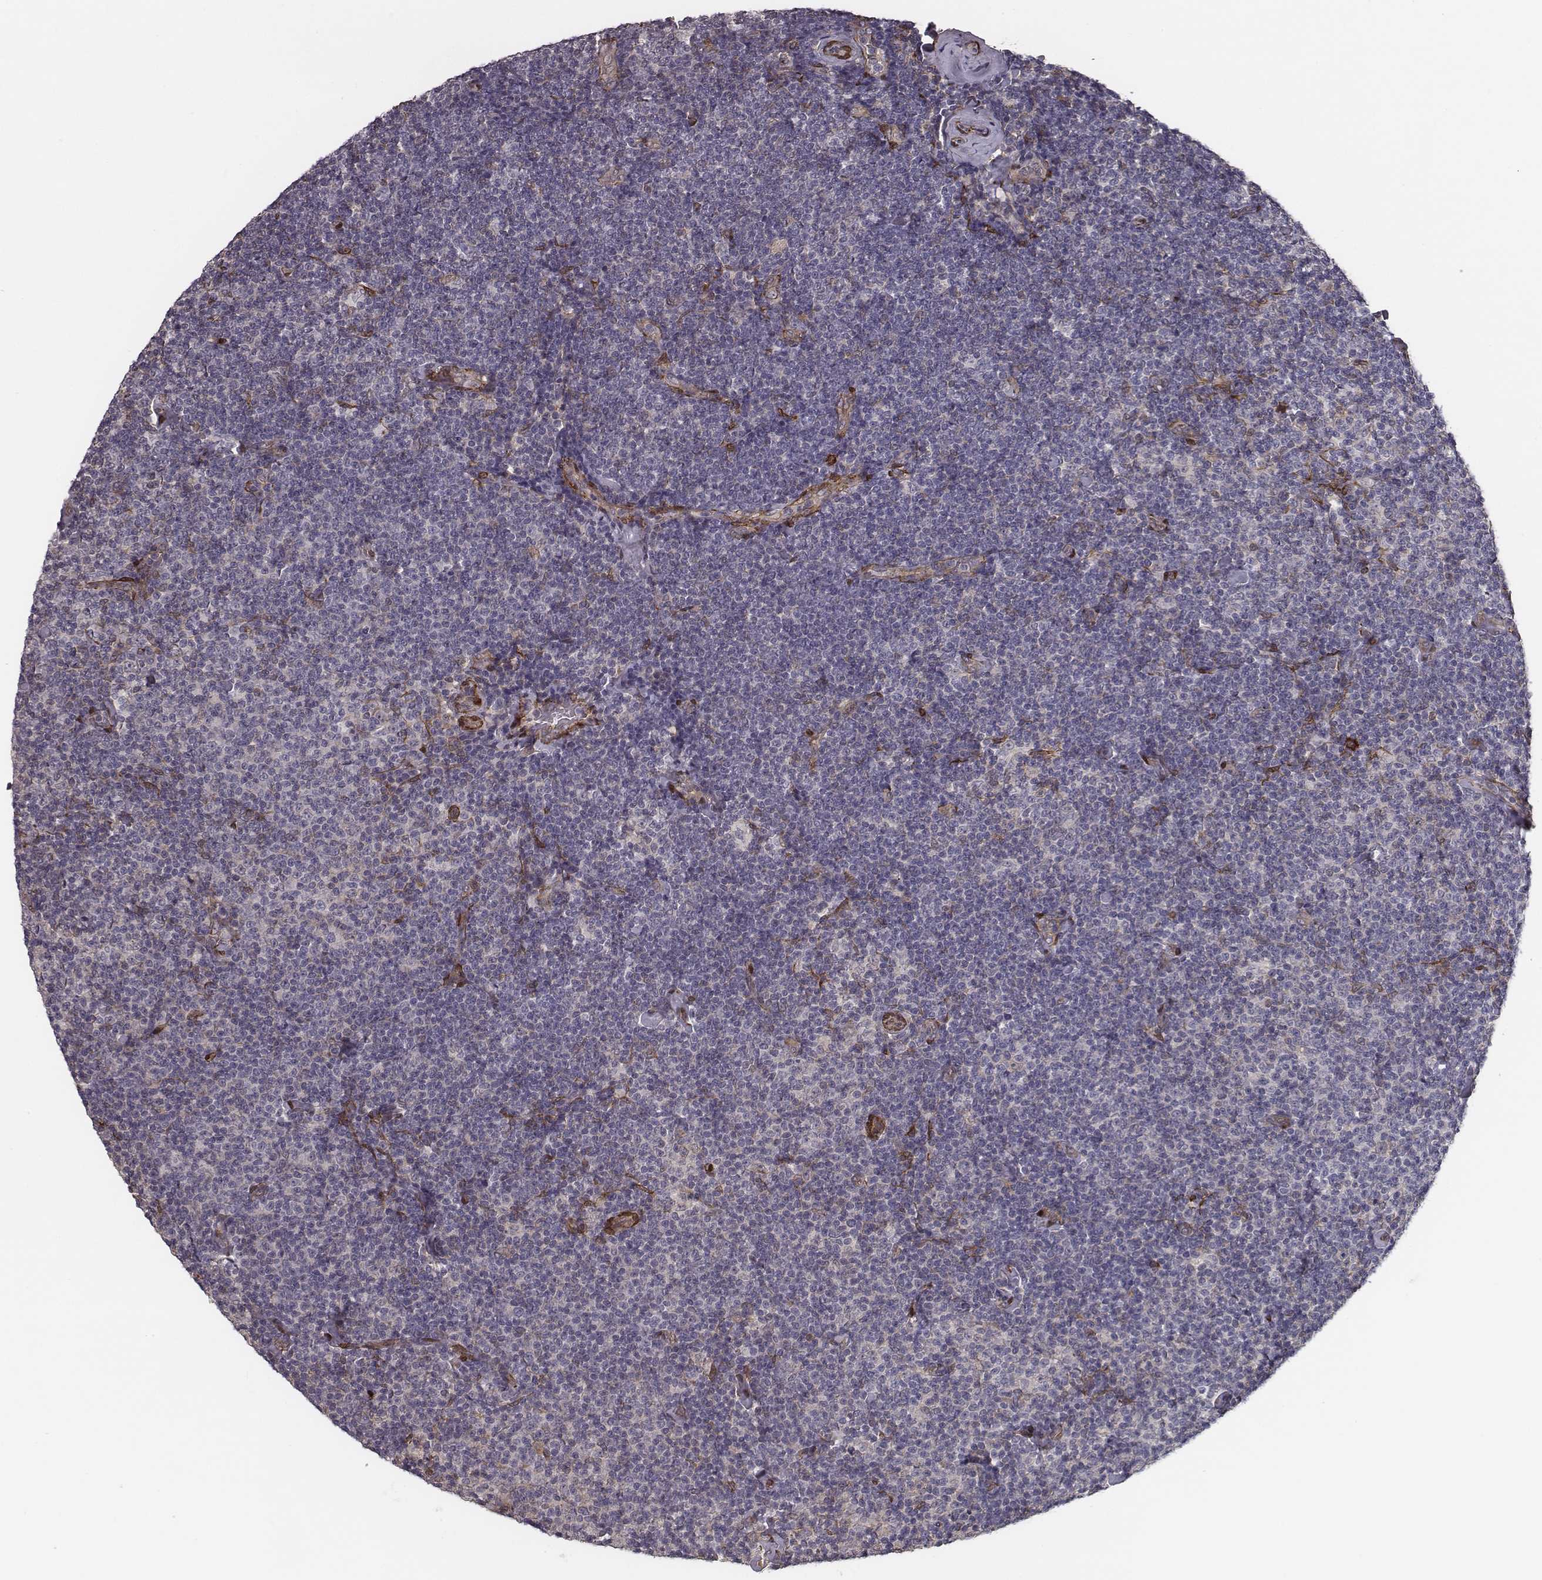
{"staining": {"intensity": "negative", "quantity": "none", "location": "none"}, "tissue": "lymphoma", "cell_type": "Tumor cells", "image_type": "cancer", "snomed": [{"axis": "morphology", "description": "Malignant lymphoma, non-Hodgkin's type, Low grade"}, {"axis": "topography", "description": "Lymph node"}], "caption": "The IHC histopathology image has no significant expression in tumor cells of malignant lymphoma, non-Hodgkin's type (low-grade) tissue. The staining was performed using DAB to visualize the protein expression in brown, while the nuclei were stained in blue with hematoxylin (Magnification: 20x).", "gene": "ISYNA1", "patient": {"sex": "male", "age": 81}}